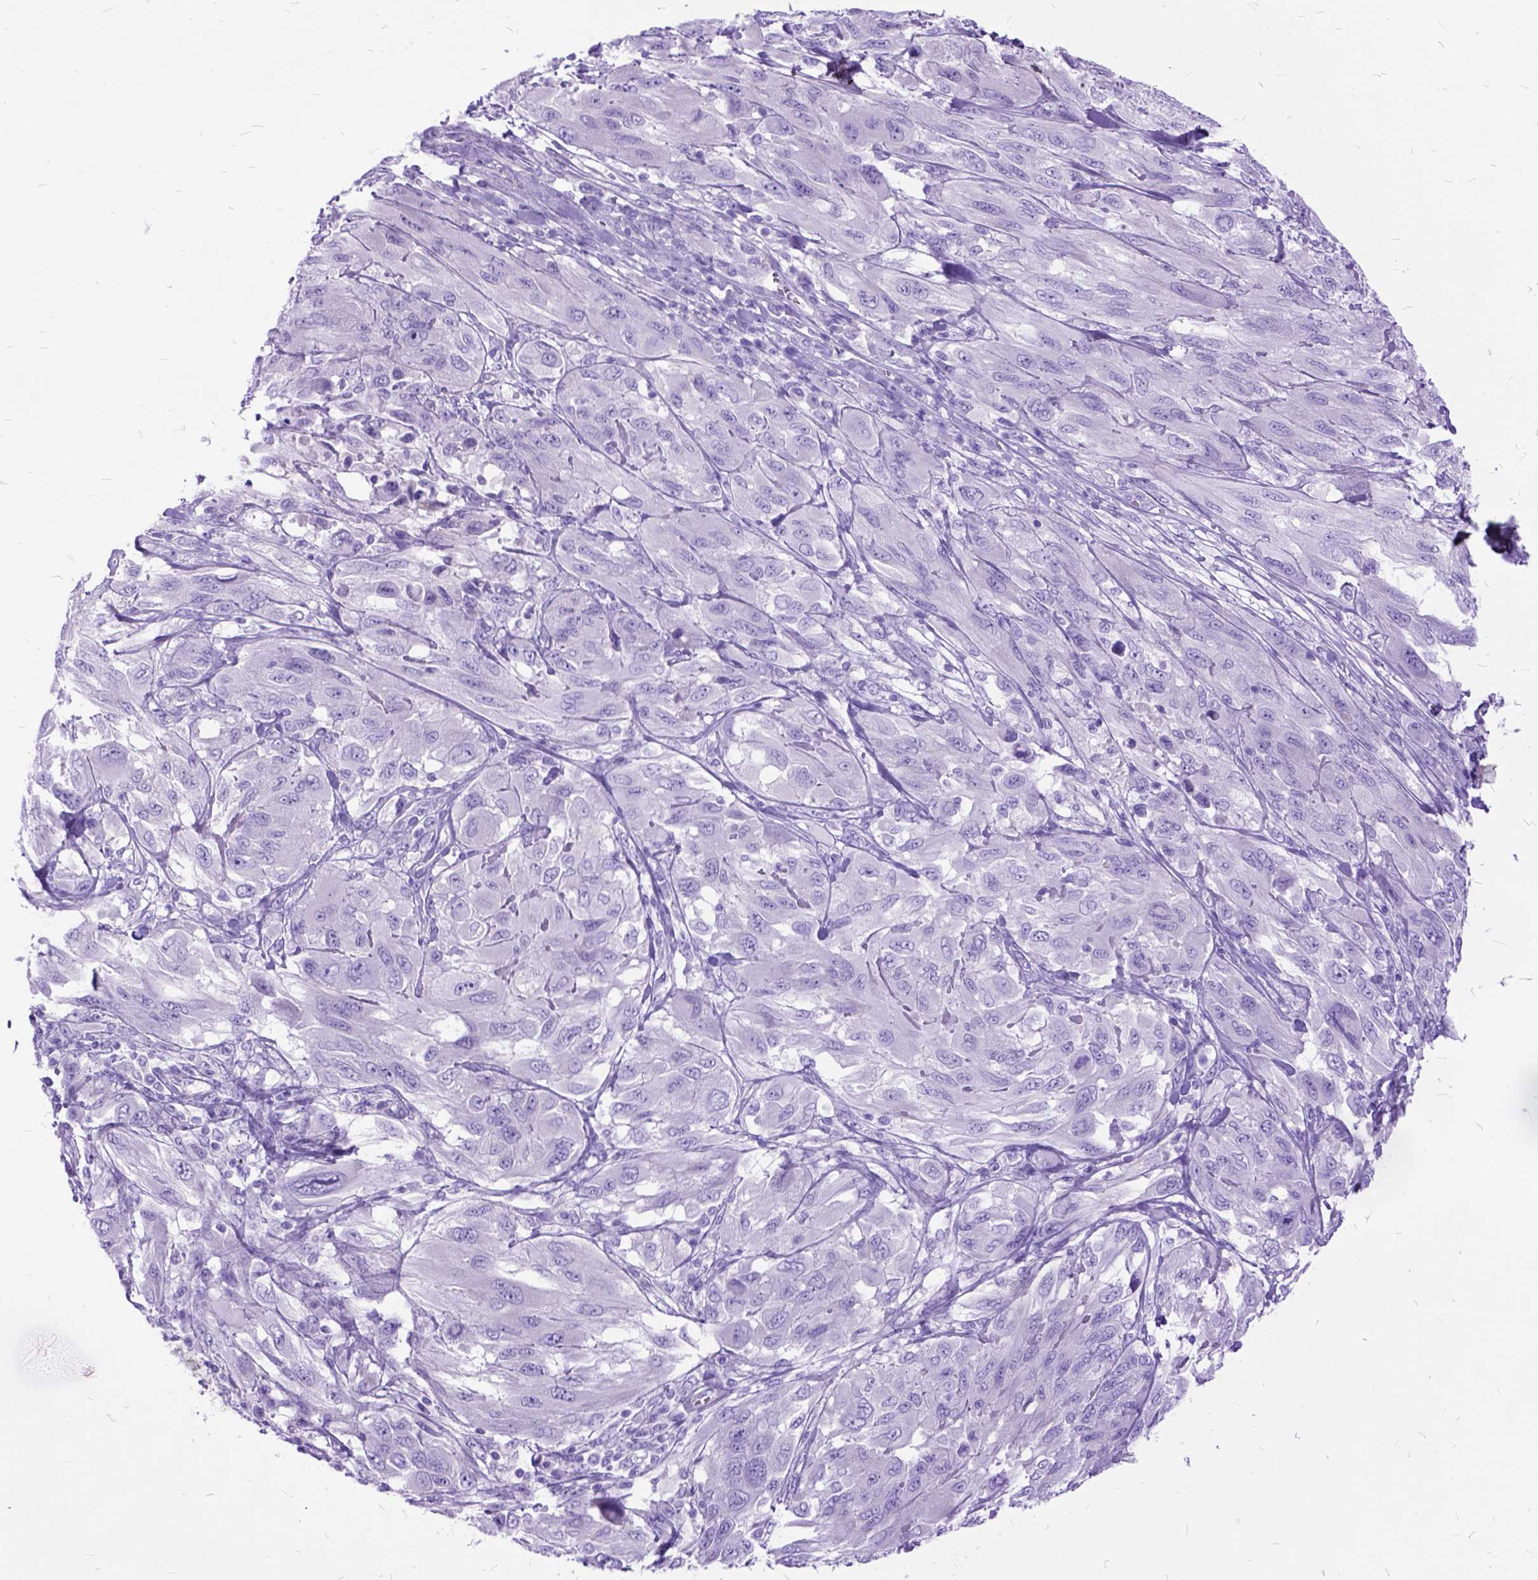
{"staining": {"intensity": "negative", "quantity": "none", "location": "none"}, "tissue": "melanoma", "cell_type": "Tumor cells", "image_type": "cancer", "snomed": [{"axis": "morphology", "description": "Malignant melanoma, NOS"}, {"axis": "topography", "description": "Skin"}], "caption": "Malignant melanoma was stained to show a protein in brown. There is no significant staining in tumor cells.", "gene": "ARL9", "patient": {"sex": "female", "age": 91}}